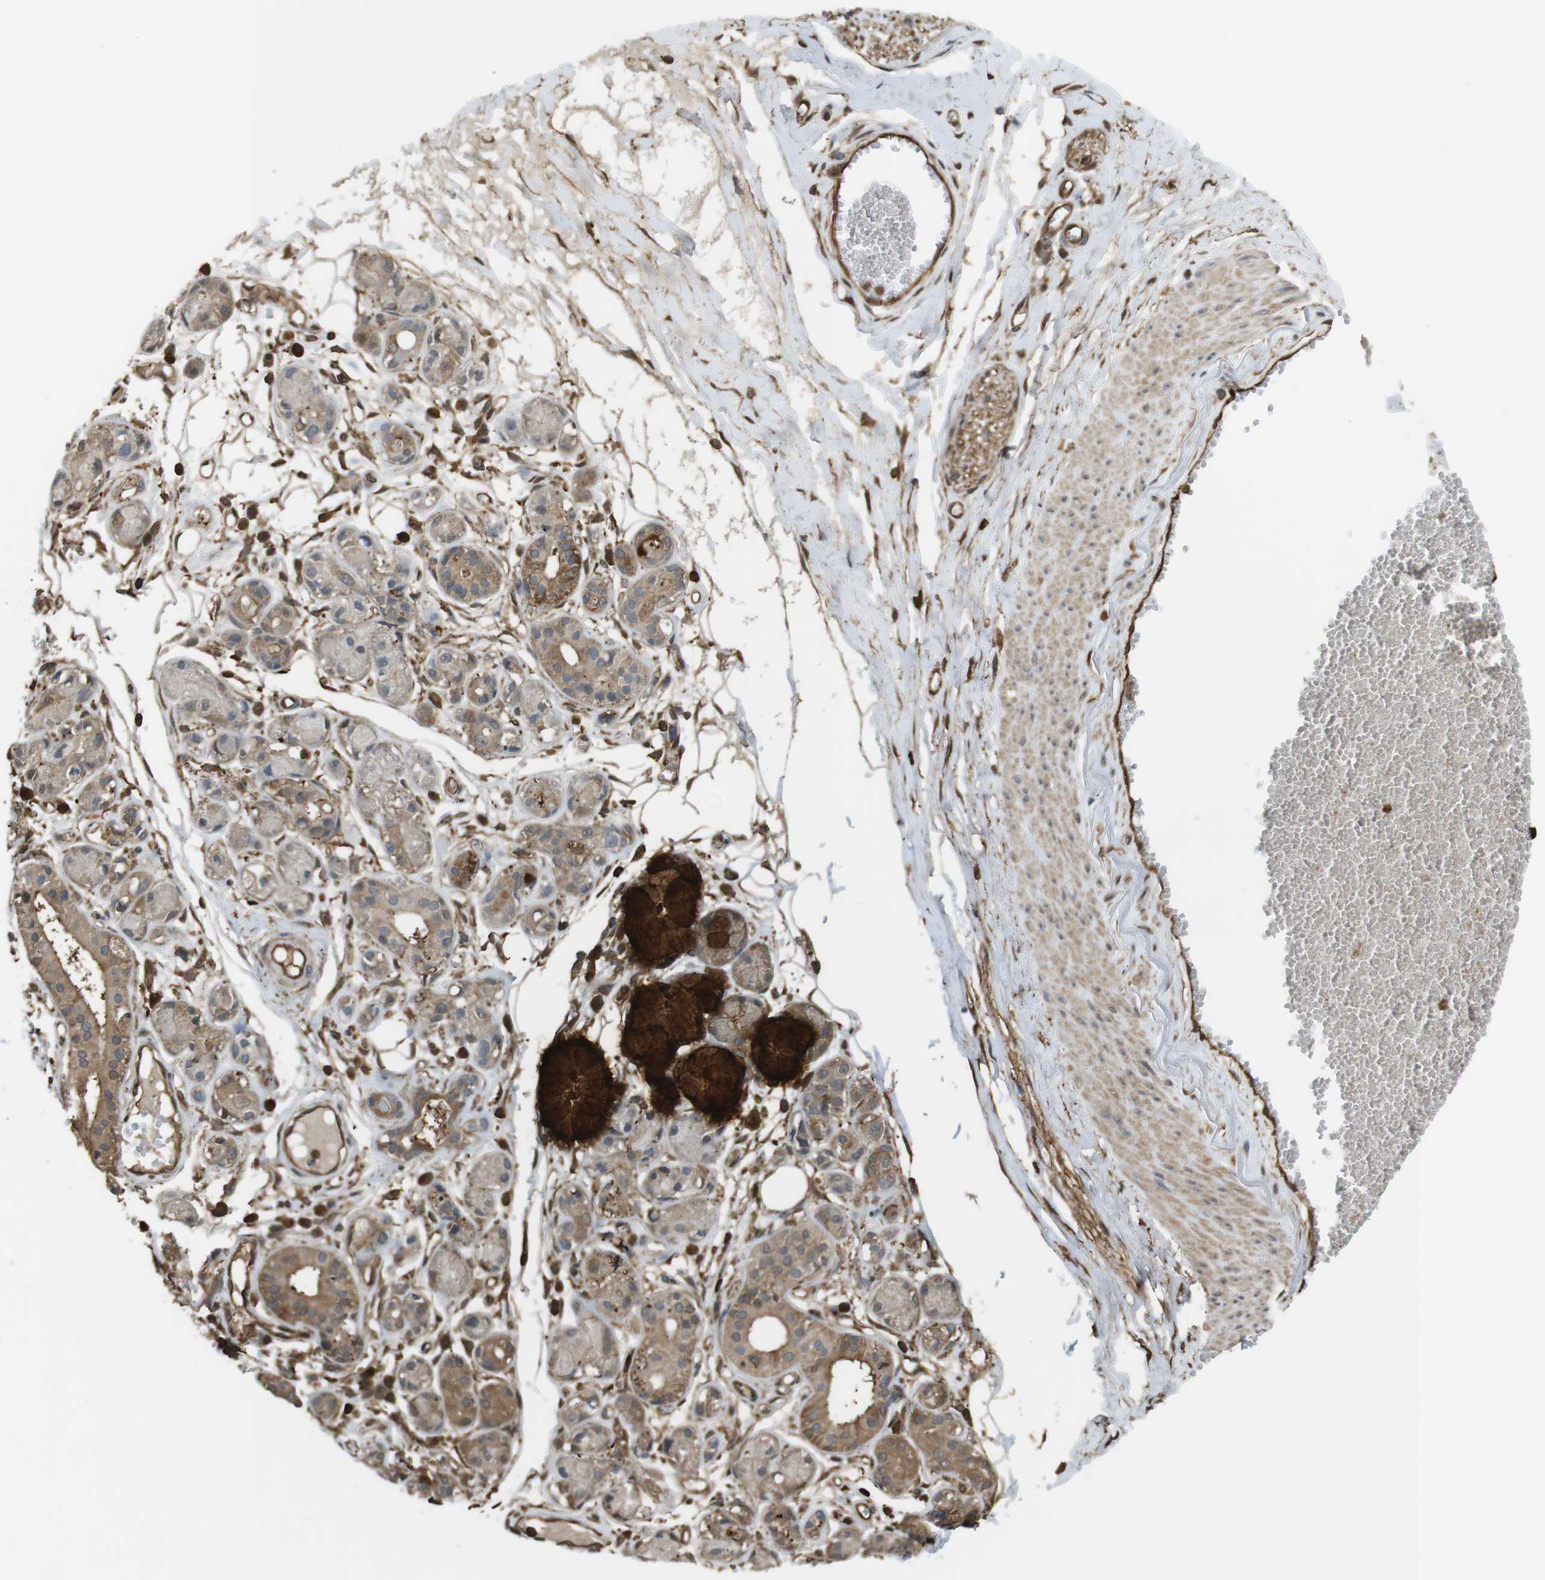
{"staining": {"intensity": "moderate", "quantity": ">75%", "location": "cytoplasmic/membranous"}, "tissue": "adipose tissue", "cell_type": "Adipocytes", "image_type": "normal", "snomed": [{"axis": "morphology", "description": "Normal tissue, NOS"}, {"axis": "morphology", "description": "Inflammation, NOS"}, {"axis": "topography", "description": "Salivary gland"}, {"axis": "topography", "description": "Peripheral nerve tissue"}], "caption": "A medium amount of moderate cytoplasmic/membranous staining is seen in about >75% of adipocytes in unremarkable adipose tissue.", "gene": "ARHGDIA", "patient": {"sex": "female", "age": 75}}